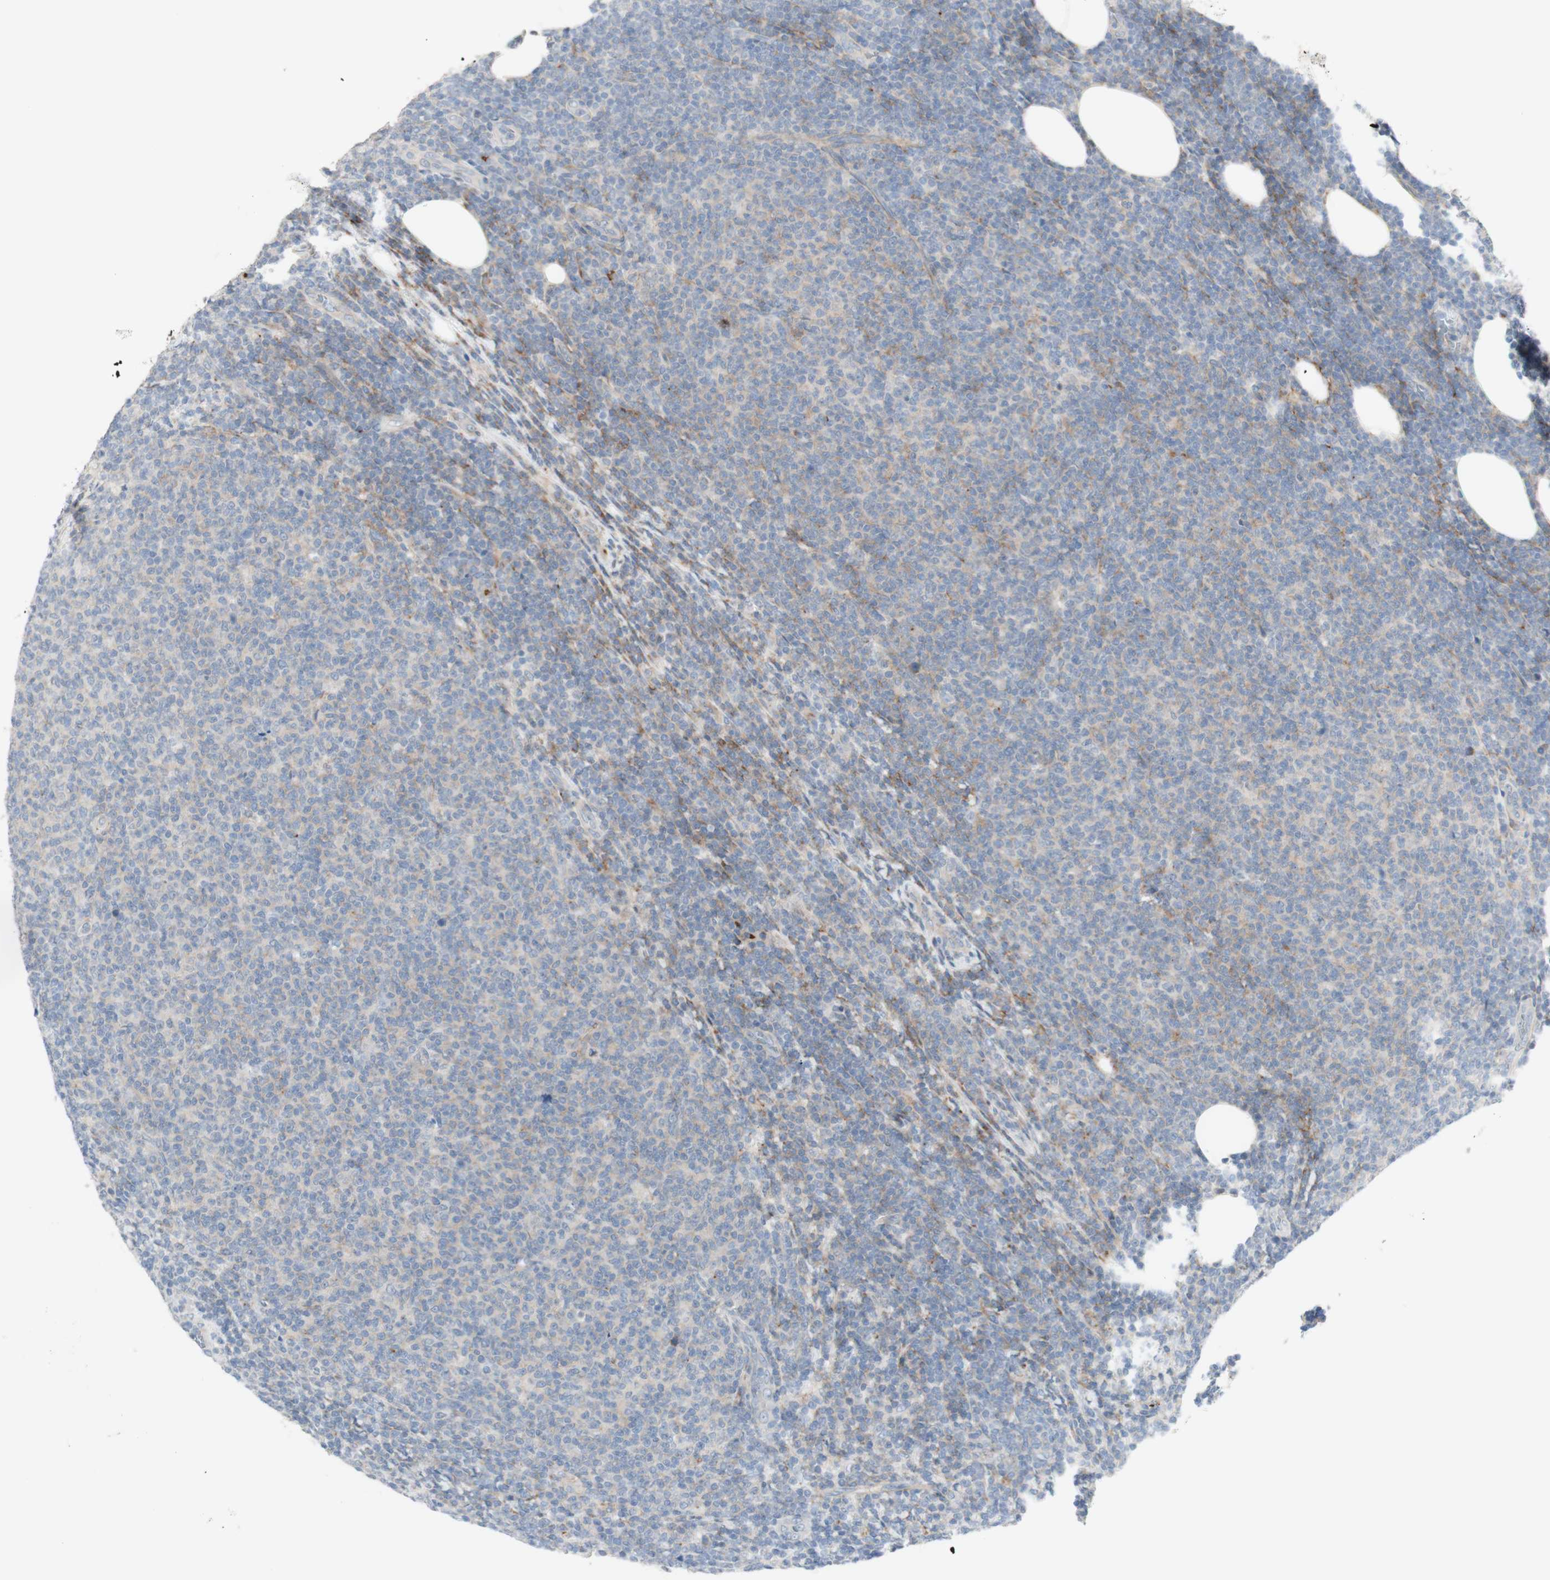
{"staining": {"intensity": "negative", "quantity": "none", "location": "none"}, "tissue": "lymphoma", "cell_type": "Tumor cells", "image_type": "cancer", "snomed": [{"axis": "morphology", "description": "Malignant lymphoma, non-Hodgkin's type, Low grade"}, {"axis": "topography", "description": "Lymph node"}], "caption": "This is a micrograph of immunohistochemistry staining of malignant lymphoma, non-Hodgkin's type (low-grade), which shows no staining in tumor cells.", "gene": "MANEA", "patient": {"sex": "male", "age": 66}}